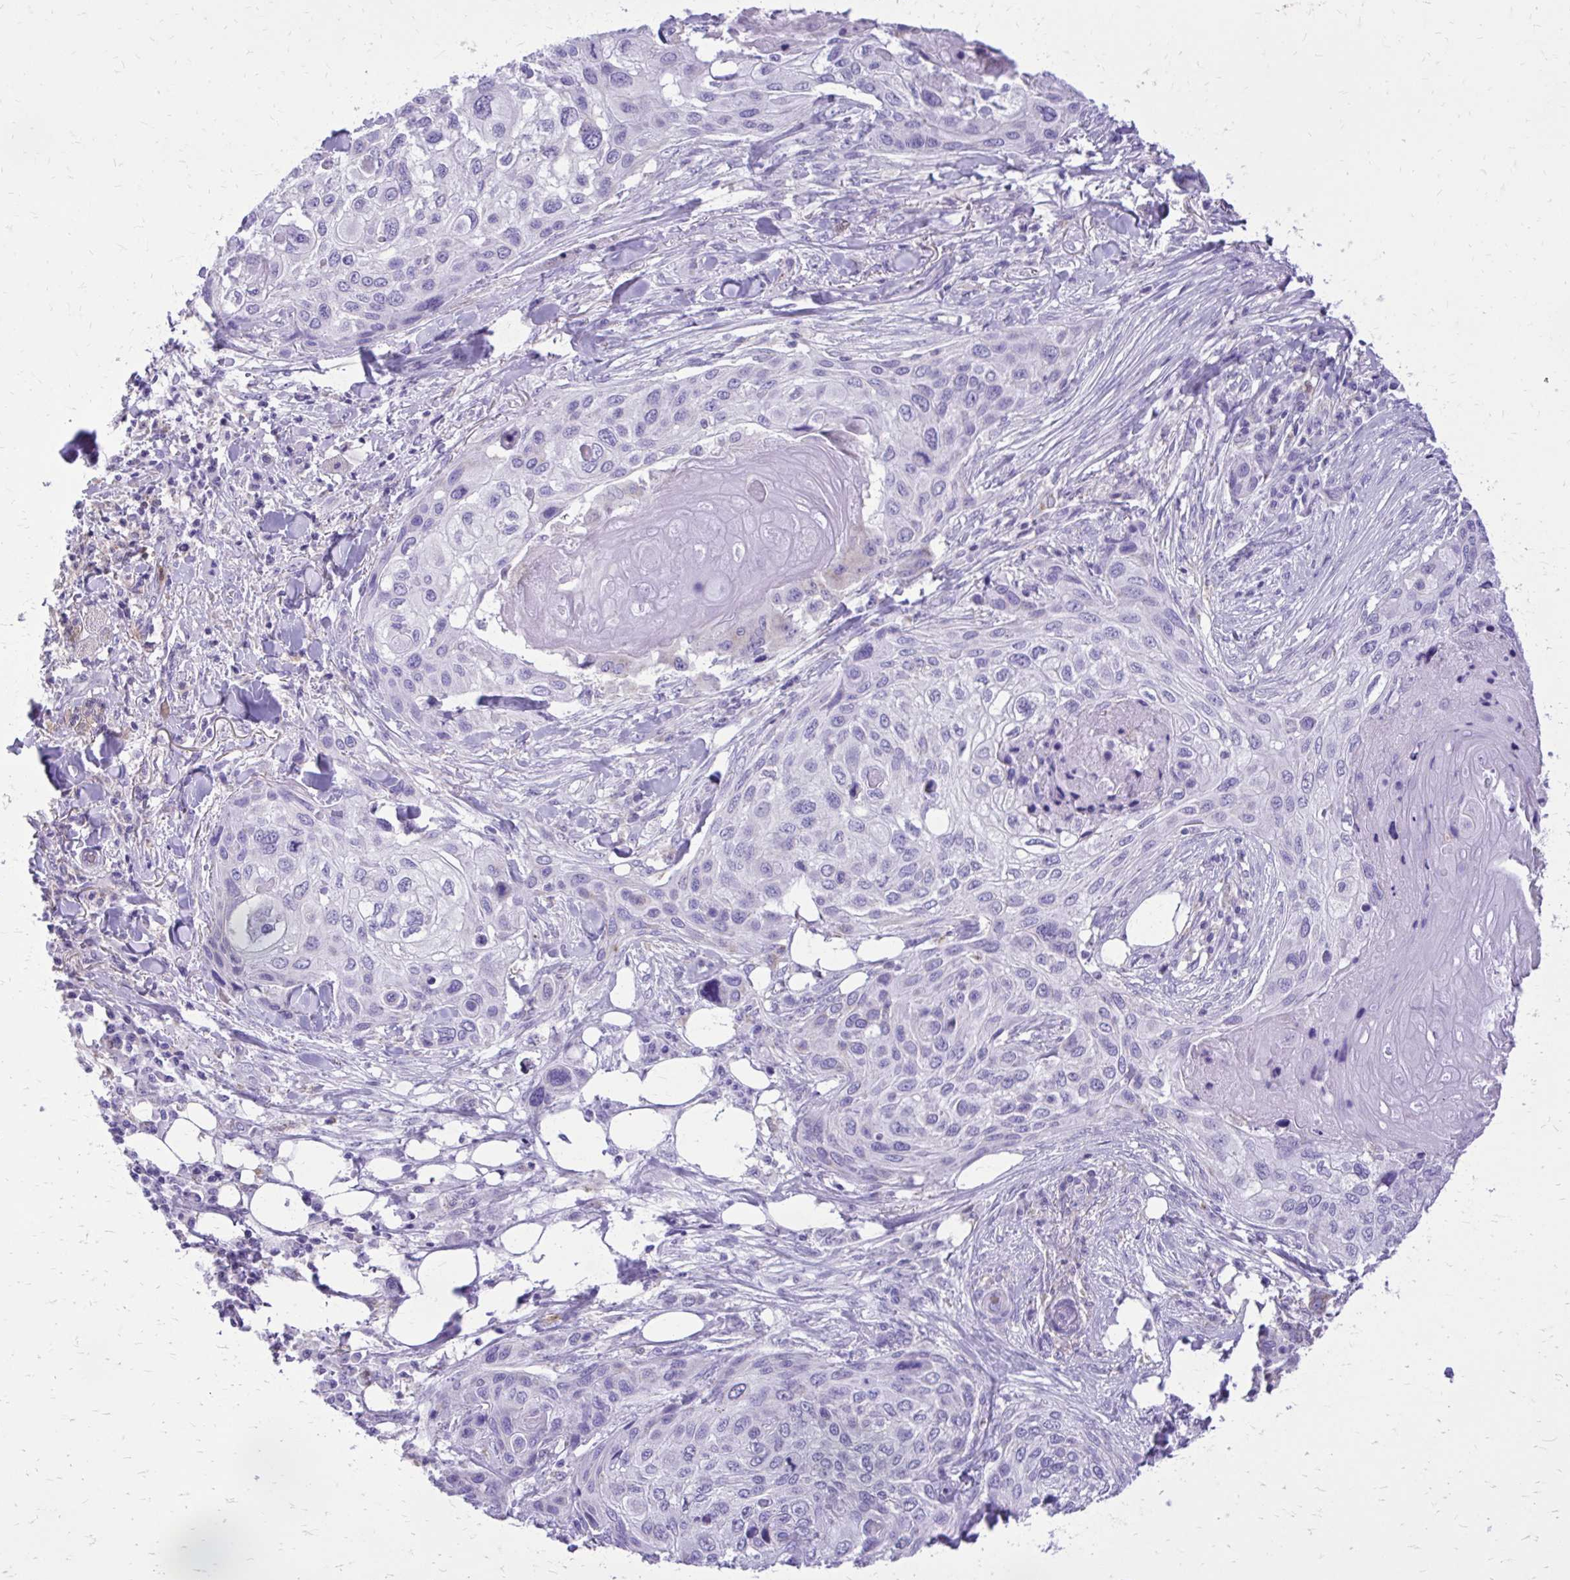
{"staining": {"intensity": "negative", "quantity": "none", "location": "none"}, "tissue": "skin cancer", "cell_type": "Tumor cells", "image_type": "cancer", "snomed": [{"axis": "morphology", "description": "Squamous cell carcinoma, NOS"}, {"axis": "topography", "description": "Skin"}], "caption": "An immunohistochemistry (IHC) micrograph of skin cancer (squamous cell carcinoma) is shown. There is no staining in tumor cells of skin cancer (squamous cell carcinoma).", "gene": "CAT", "patient": {"sex": "female", "age": 87}}